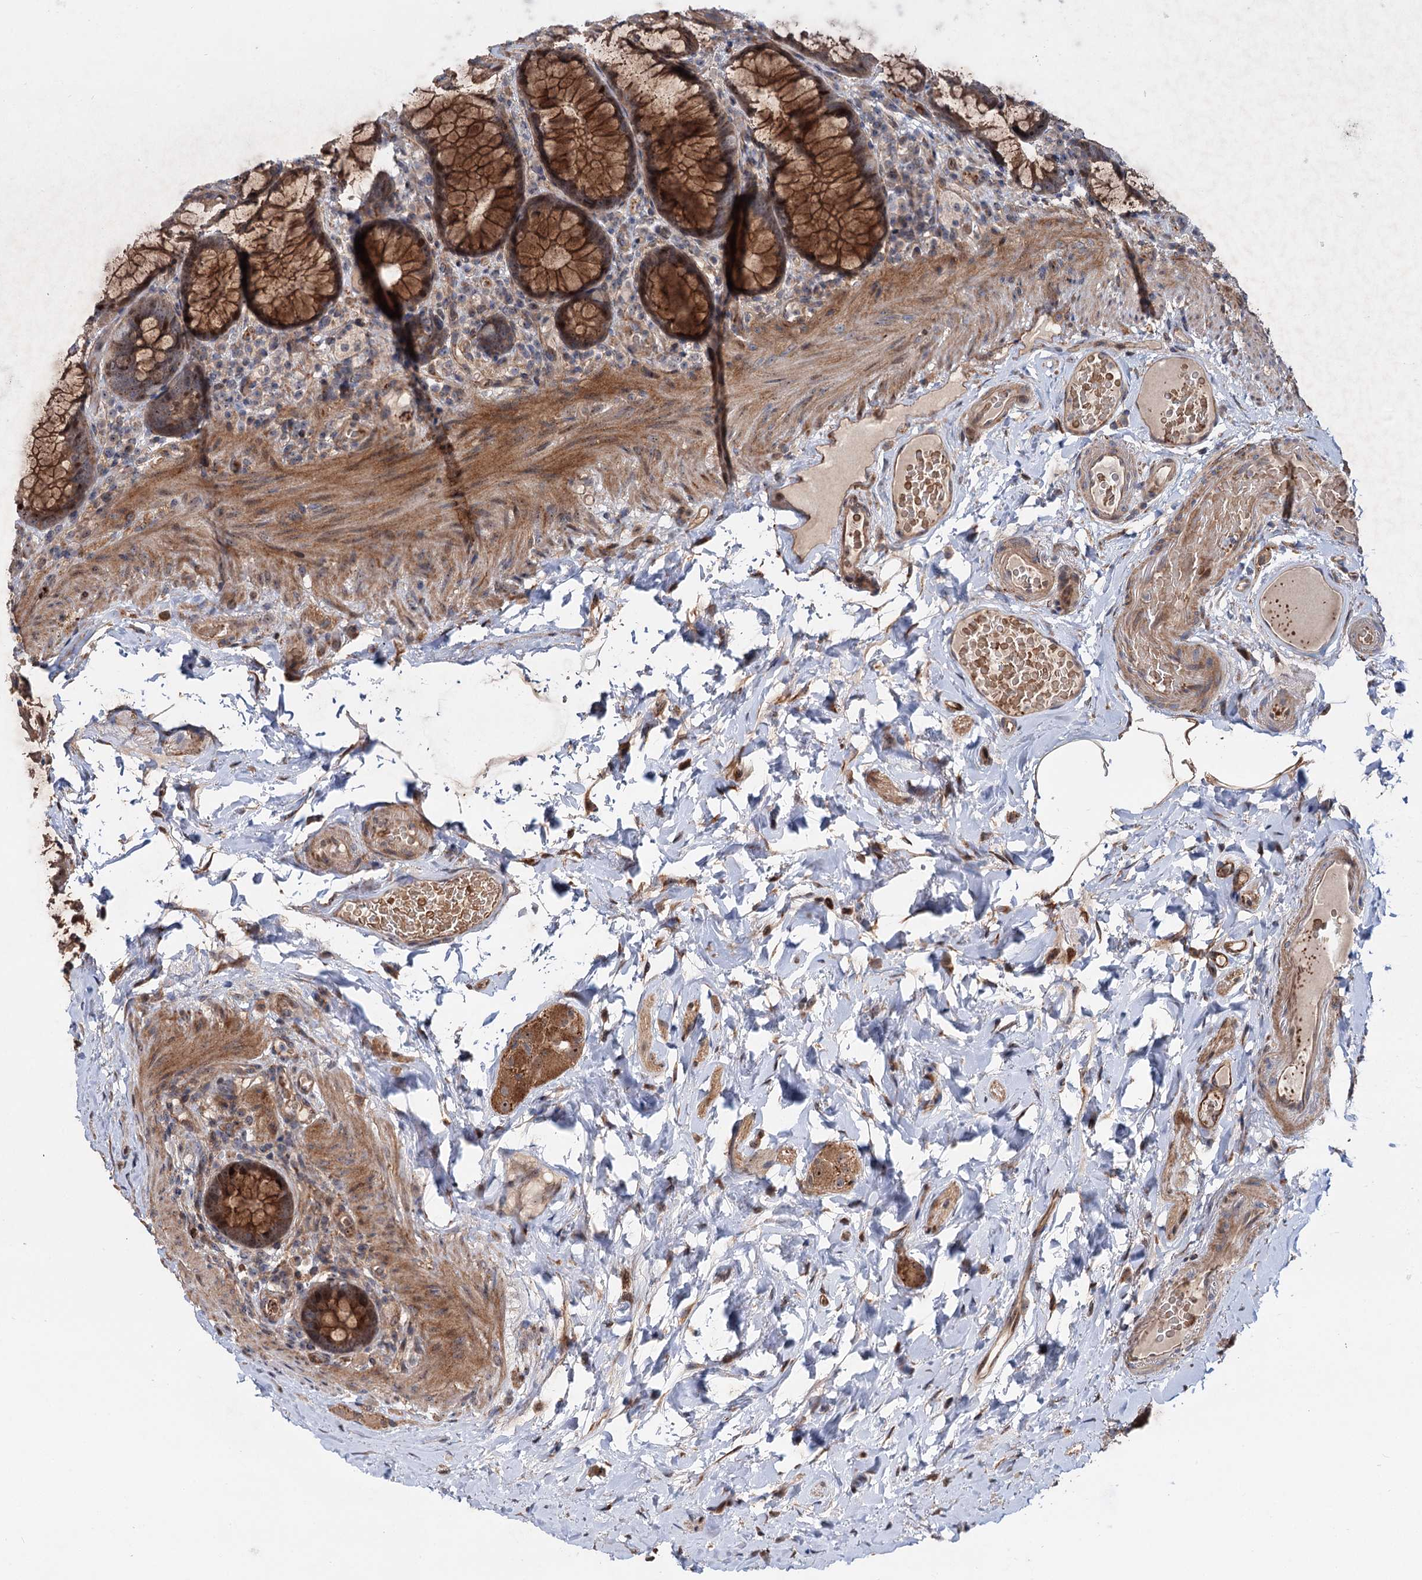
{"staining": {"intensity": "strong", "quantity": ">75%", "location": "cytoplasmic/membranous"}, "tissue": "rectum", "cell_type": "Glandular cells", "image_type": "normal", "snomed": [{"axis": "morphology", "description": "Normal tissue, NOS"}, {"axis": "topography", "description": "Rectum"}], "caption": "Immunohistochemical staining of benign human rectum exhibits >75% levels of strong cytoplasmic/membranous protein positivity in approximately >75% of glandular cells.", "gene": "PTDSS2", "patient": {"sex": "male", "age": 83}}